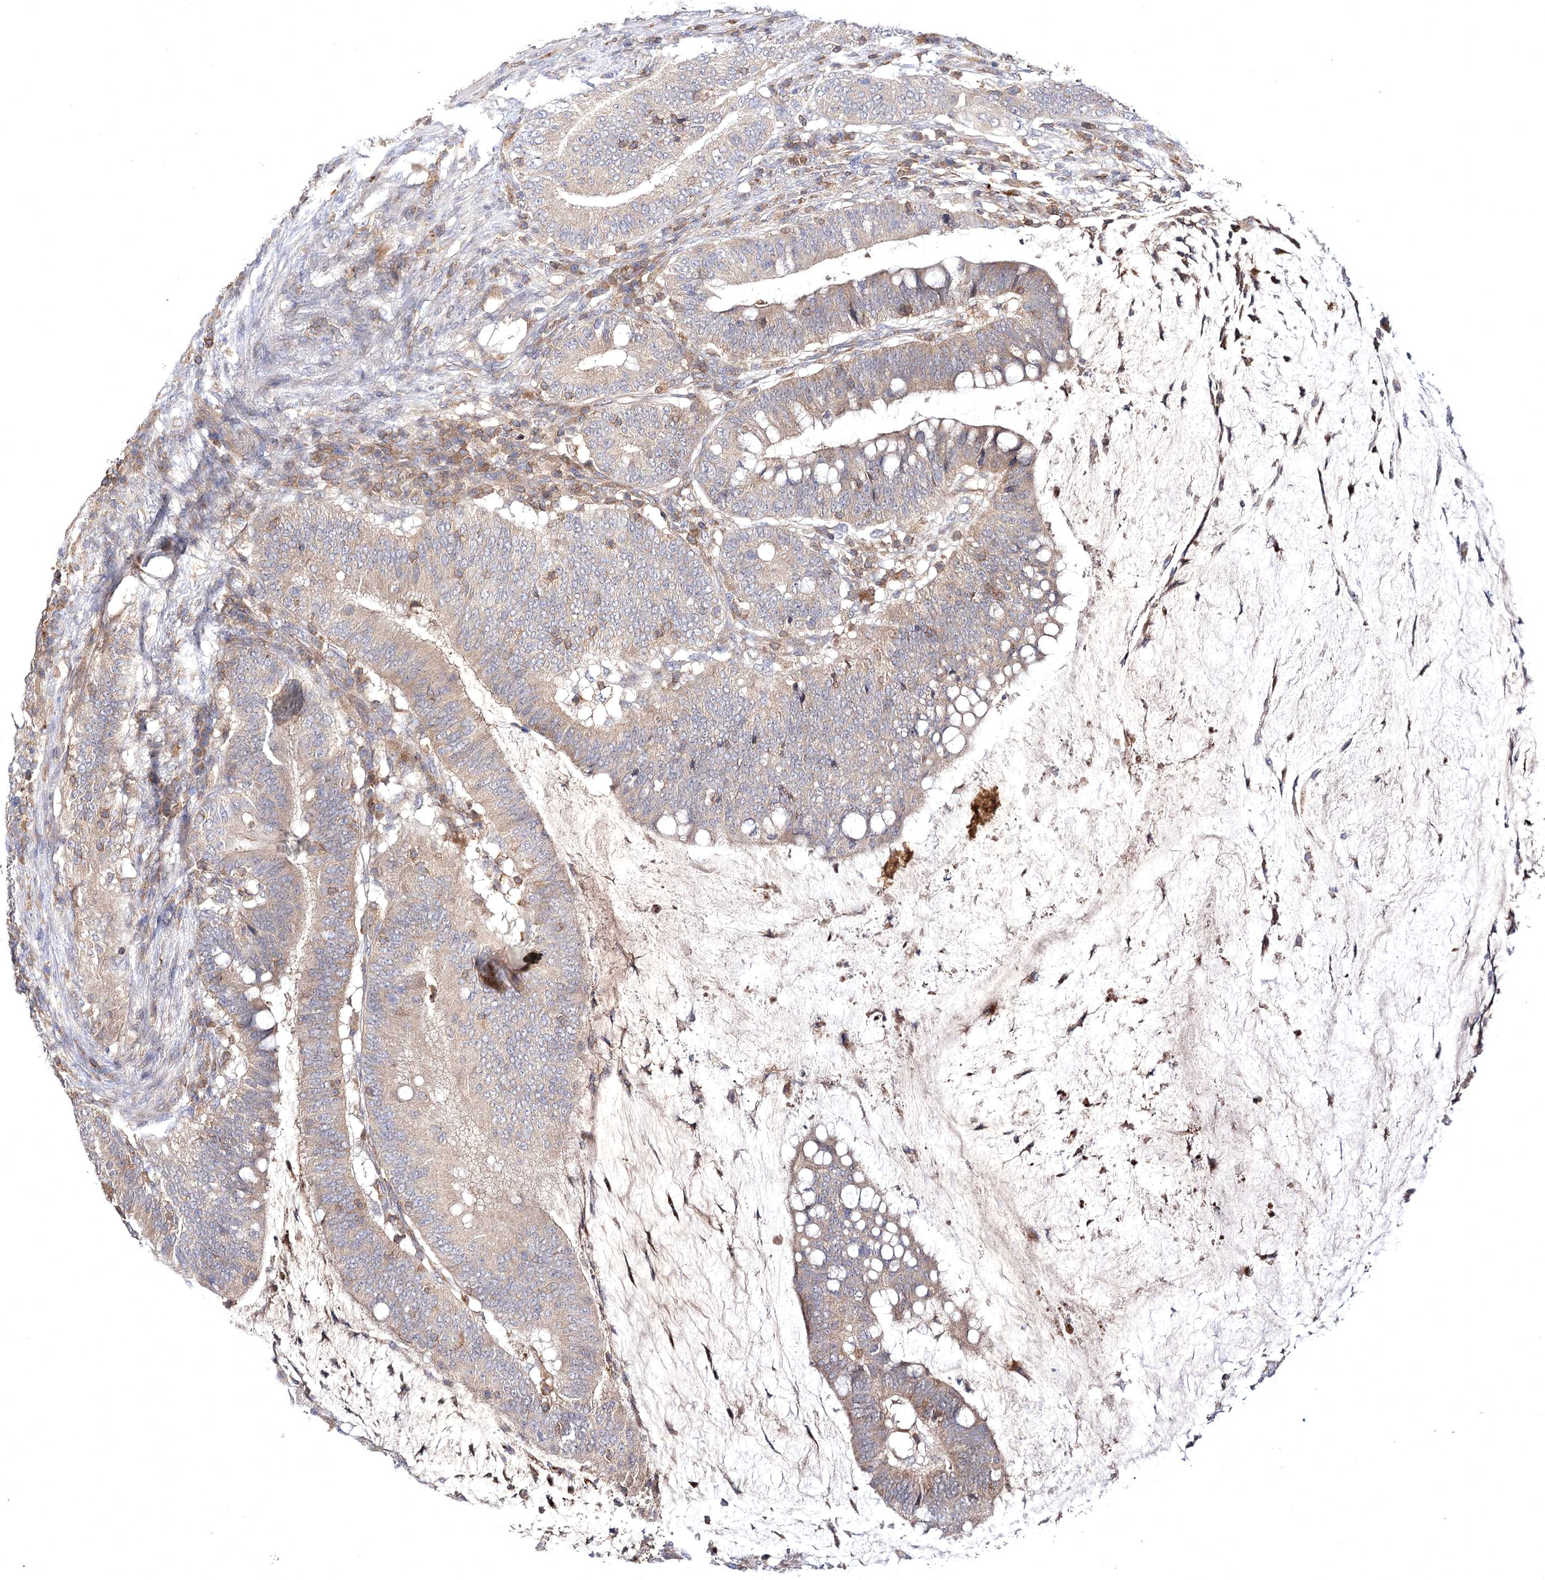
{"staining": {"intensity": "moderate", "quantity": ">75%", "location": "cytoplasmic/membranous"}, "tissue": "colorectal cancer", "cell_type": "Tumor cells", "image_type": "cancer", "snomed": [{"axis": "morphology", "description": "Adenocarcinoma, NOS"}, {"axis": "topography", "description": "Colon"}], "caption": "A histopathology image of human adenocarcinoma (colorectal) stained for a protein displays moderate cytoplasmic/membranous brown staining in tumor cells. (IHC, brightfield microscopy, high magnification).", "gene": "BCR", "patient": {"sex": "female", "age": 66}}